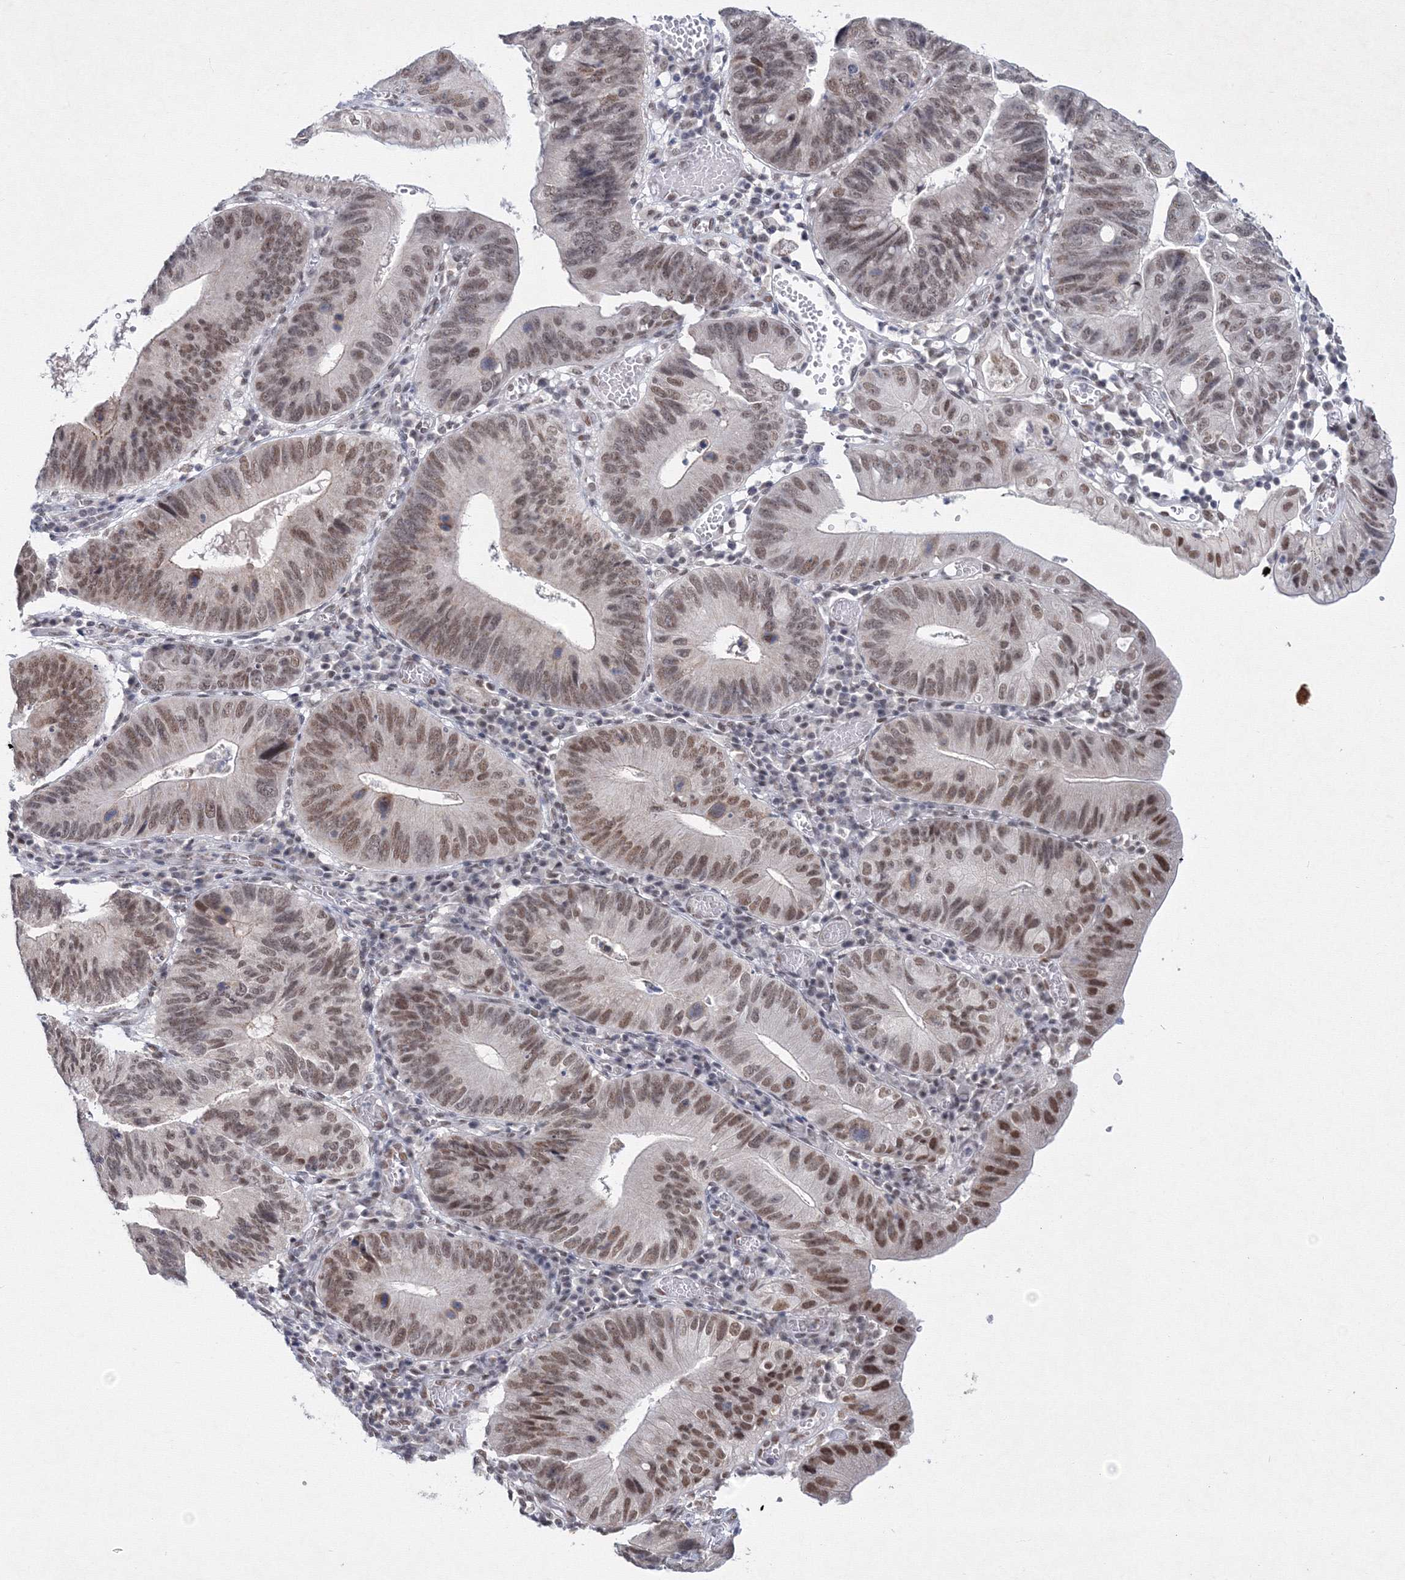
{"staining": {"intensity": "moderate", "quantity": ">75%", "location": "nuclear"}, "tissue": "stomach cancer", "cell_type": "Tumor cells", "image_type": "cancer", "snomed": [{"axis": "morphology", "description": "Adenocarcinoma, NOS"}, {"axis": "topography", "description": "Stomach"}], "caption": "Immunohistochemistry (DAB) staining of stomach cancer (adenocarcinoma) shows moderate nuclear protein expression in about >75% of tumor cells. (DAB IHC, brown staining for protein, blue staining for nuclei).", "gene": "SF3B6", "patient": {"sex": "male", "age": 59}}